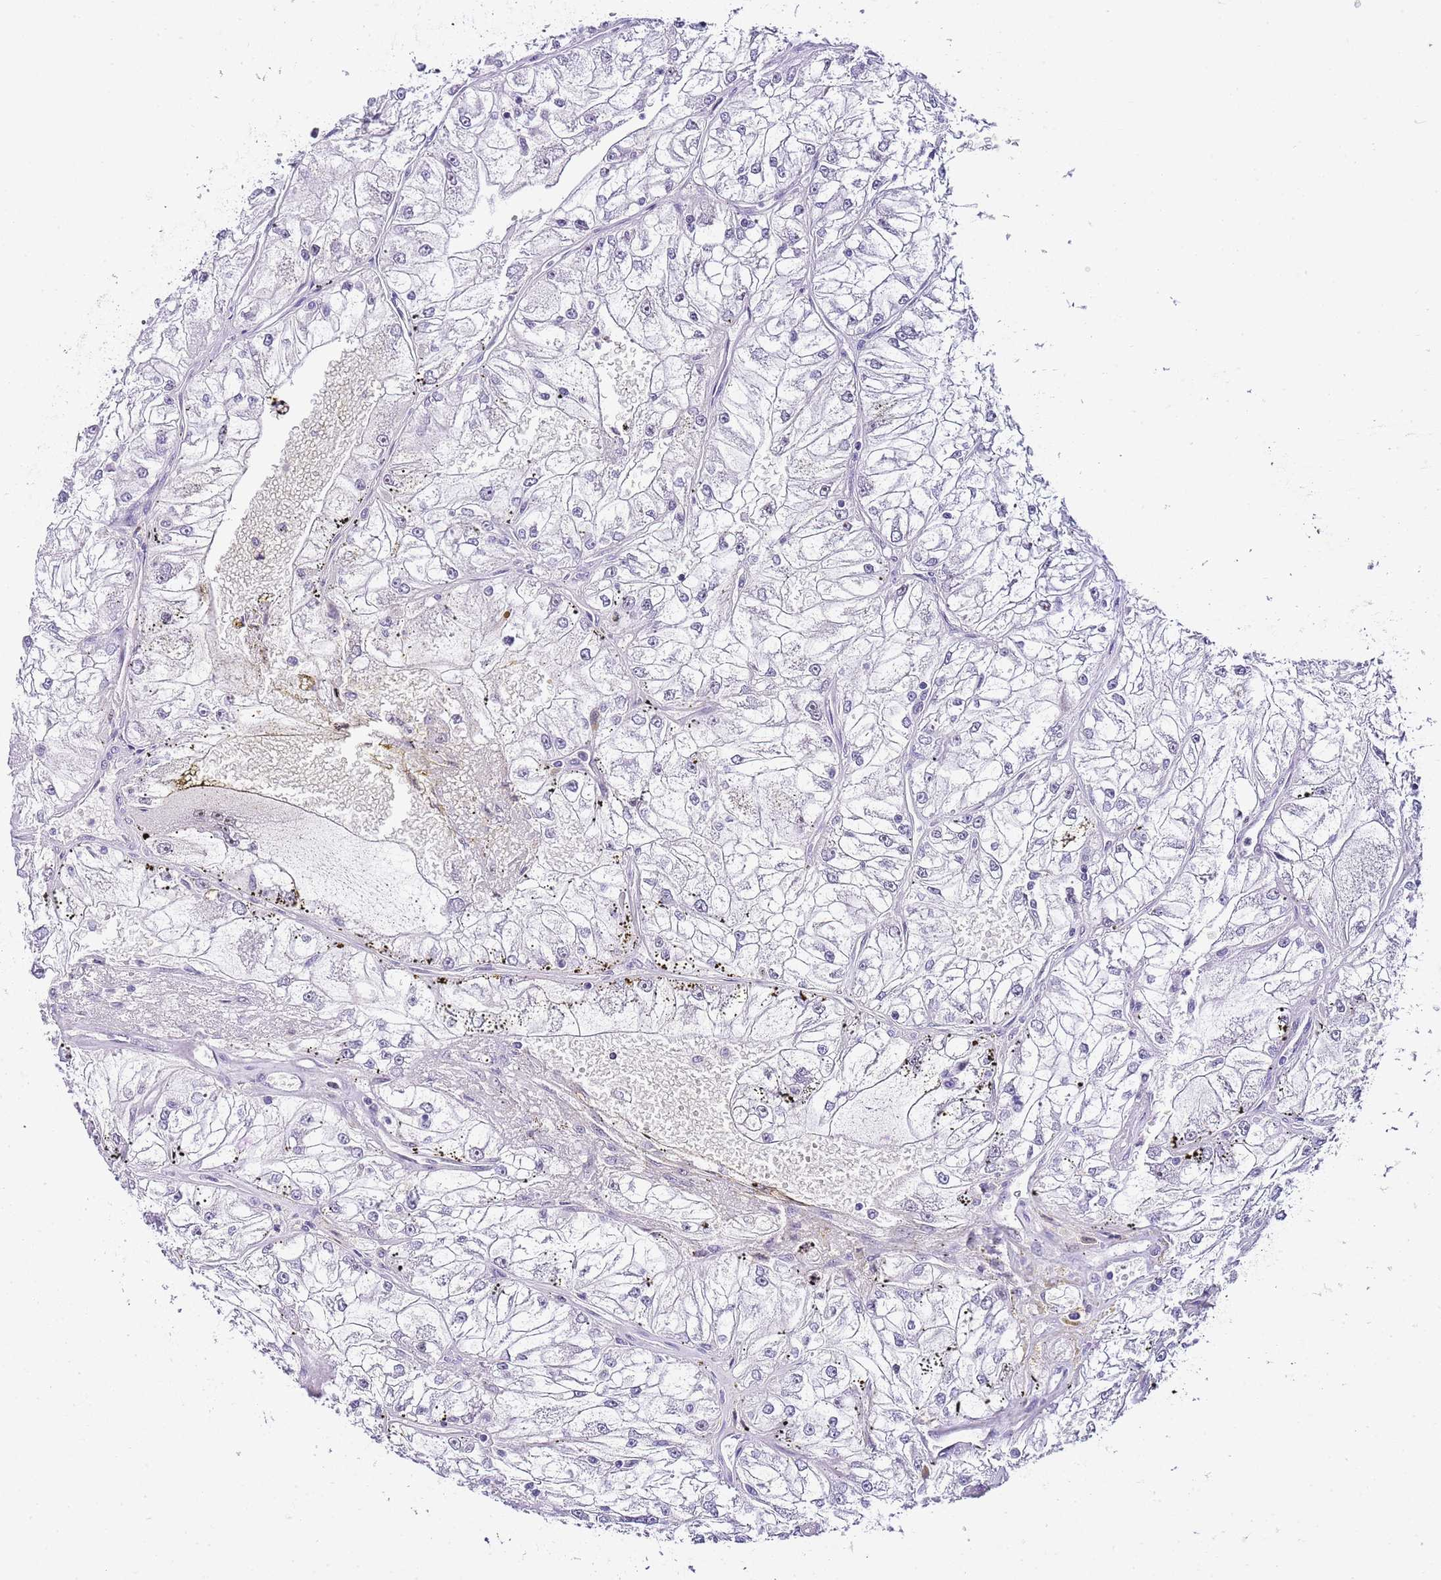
{"staining": {"intensity": "negative", "quantity": "none", "location": "none"}, "tissue": "renal cancer", "cell_type": "Tumor cells", "image_type": "cancer", "snomed": [{"axis": "morphology", "description": "Adenocarcinoma, NOS"}, {"axis": "topography", "description": "Kidney"}], "caption": "An image of renal cancer stained for a protein displays no brown staining in tumor cells.", "gene": "NOP56", "patient": {"sex": "female", "age": 72}}